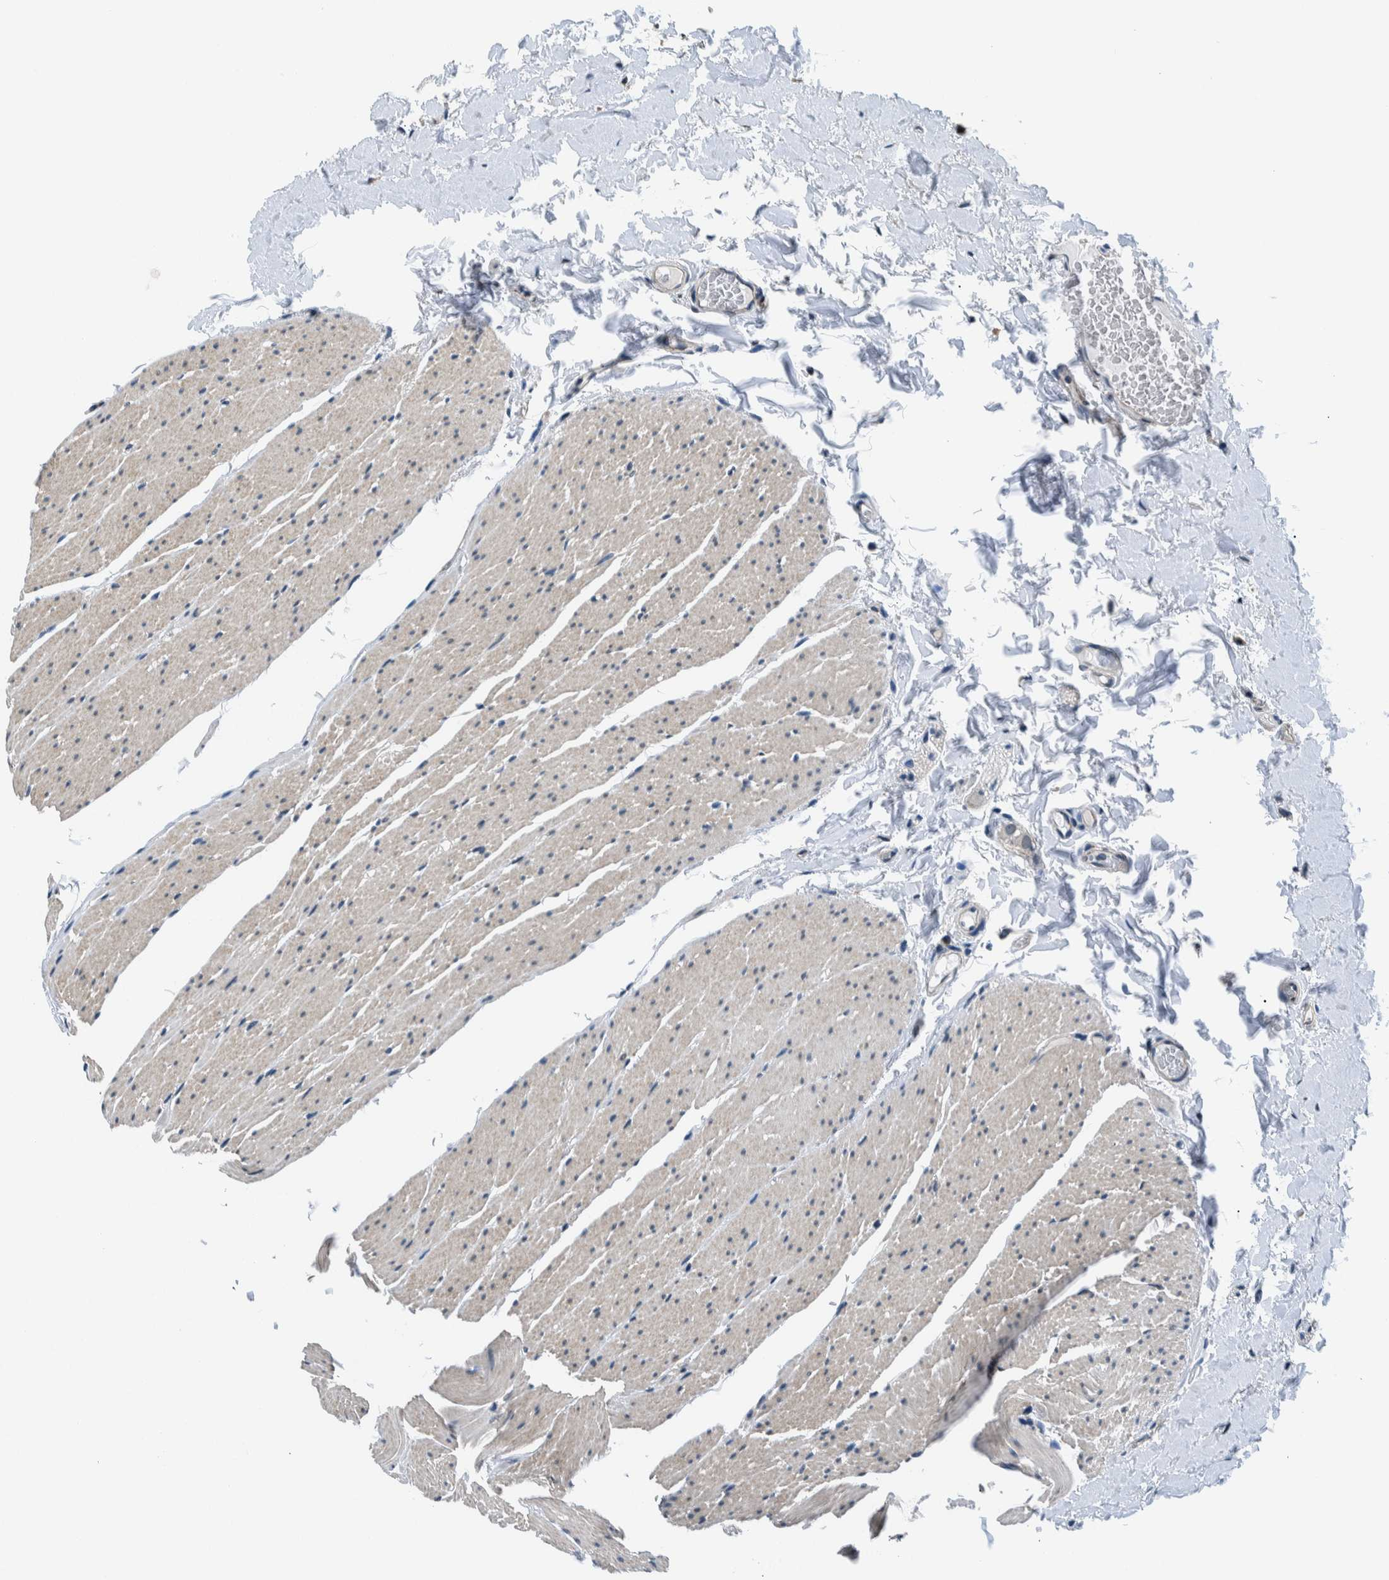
{"staining": {"intensity": "negative", "quantity": "none", "location": "none"}, "tissue": "colon", "cell_type": "Endothelial cells", "image_type": "normal", "snomed": [{"axis": "morphology", "description": "Normal tissue, NOS"}, {"axis": "topography", "description": "Colon"}], "caption": "Immunohistochemistry (IHC) image of unremarkable colon: human colon stained with DAB (3,3'-diaminobenzidine) reveals no significant protein staining in endothelial cells.", "gene": "NIBAN2", "patient": {"sex": "female", "age": 56}}